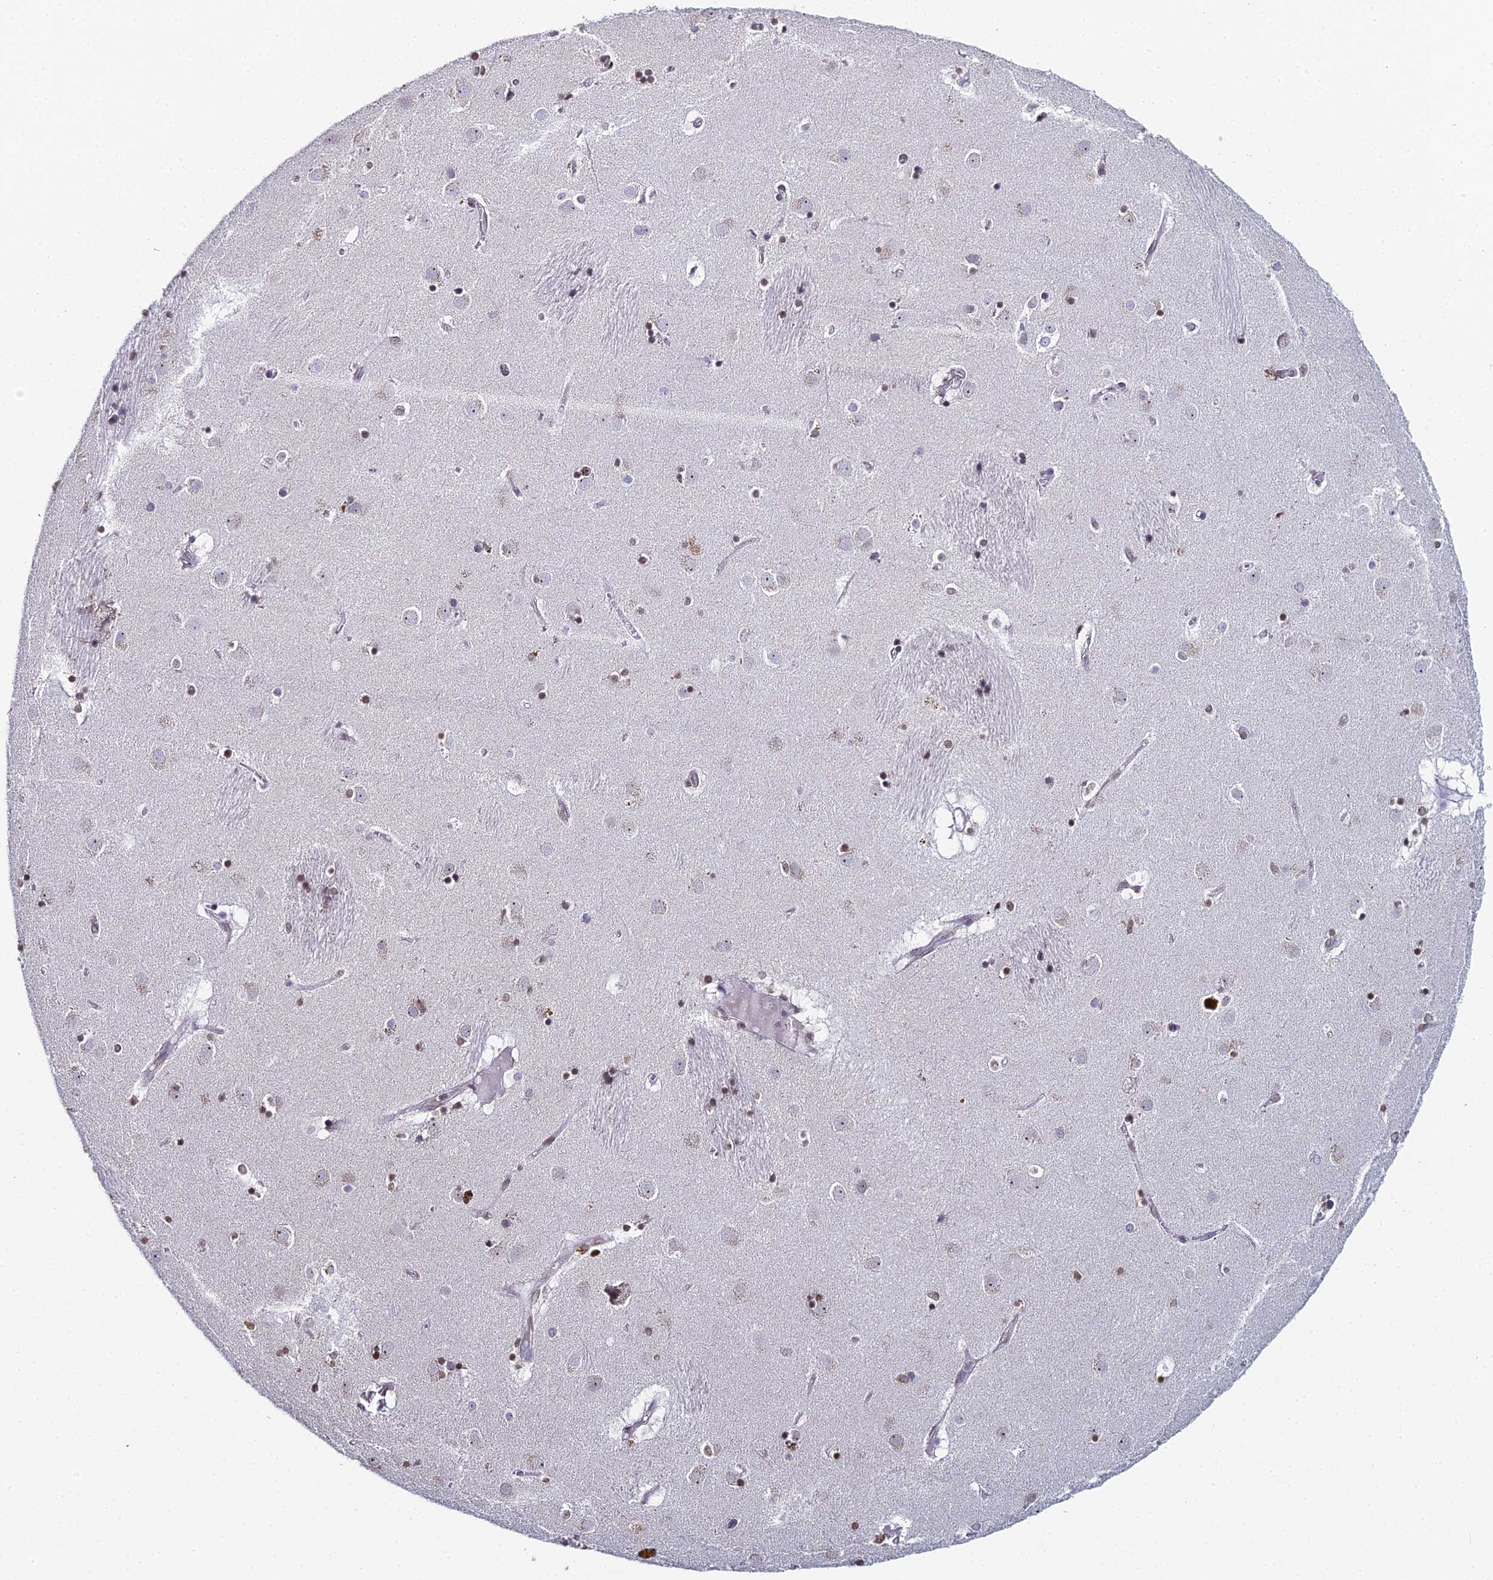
{"staining": {"intensity": "weak", "quantity": "<25%", "location": "cytoplasmic/membranous"}, "tissue": "caudate", "cell_type": "Glial cells", "image_type": "normal", "snomed": [{"axis": "morphology", "description": "Normal tissue, NOS"}, {"axis": "topography", "description": "Lateral ventricle wall"}], "caption": "This is an IHC image of normal human caudate. There is no staining in glial cells.", "gene": "PRR22", "patient": {"sex": "male", "age": 70}}